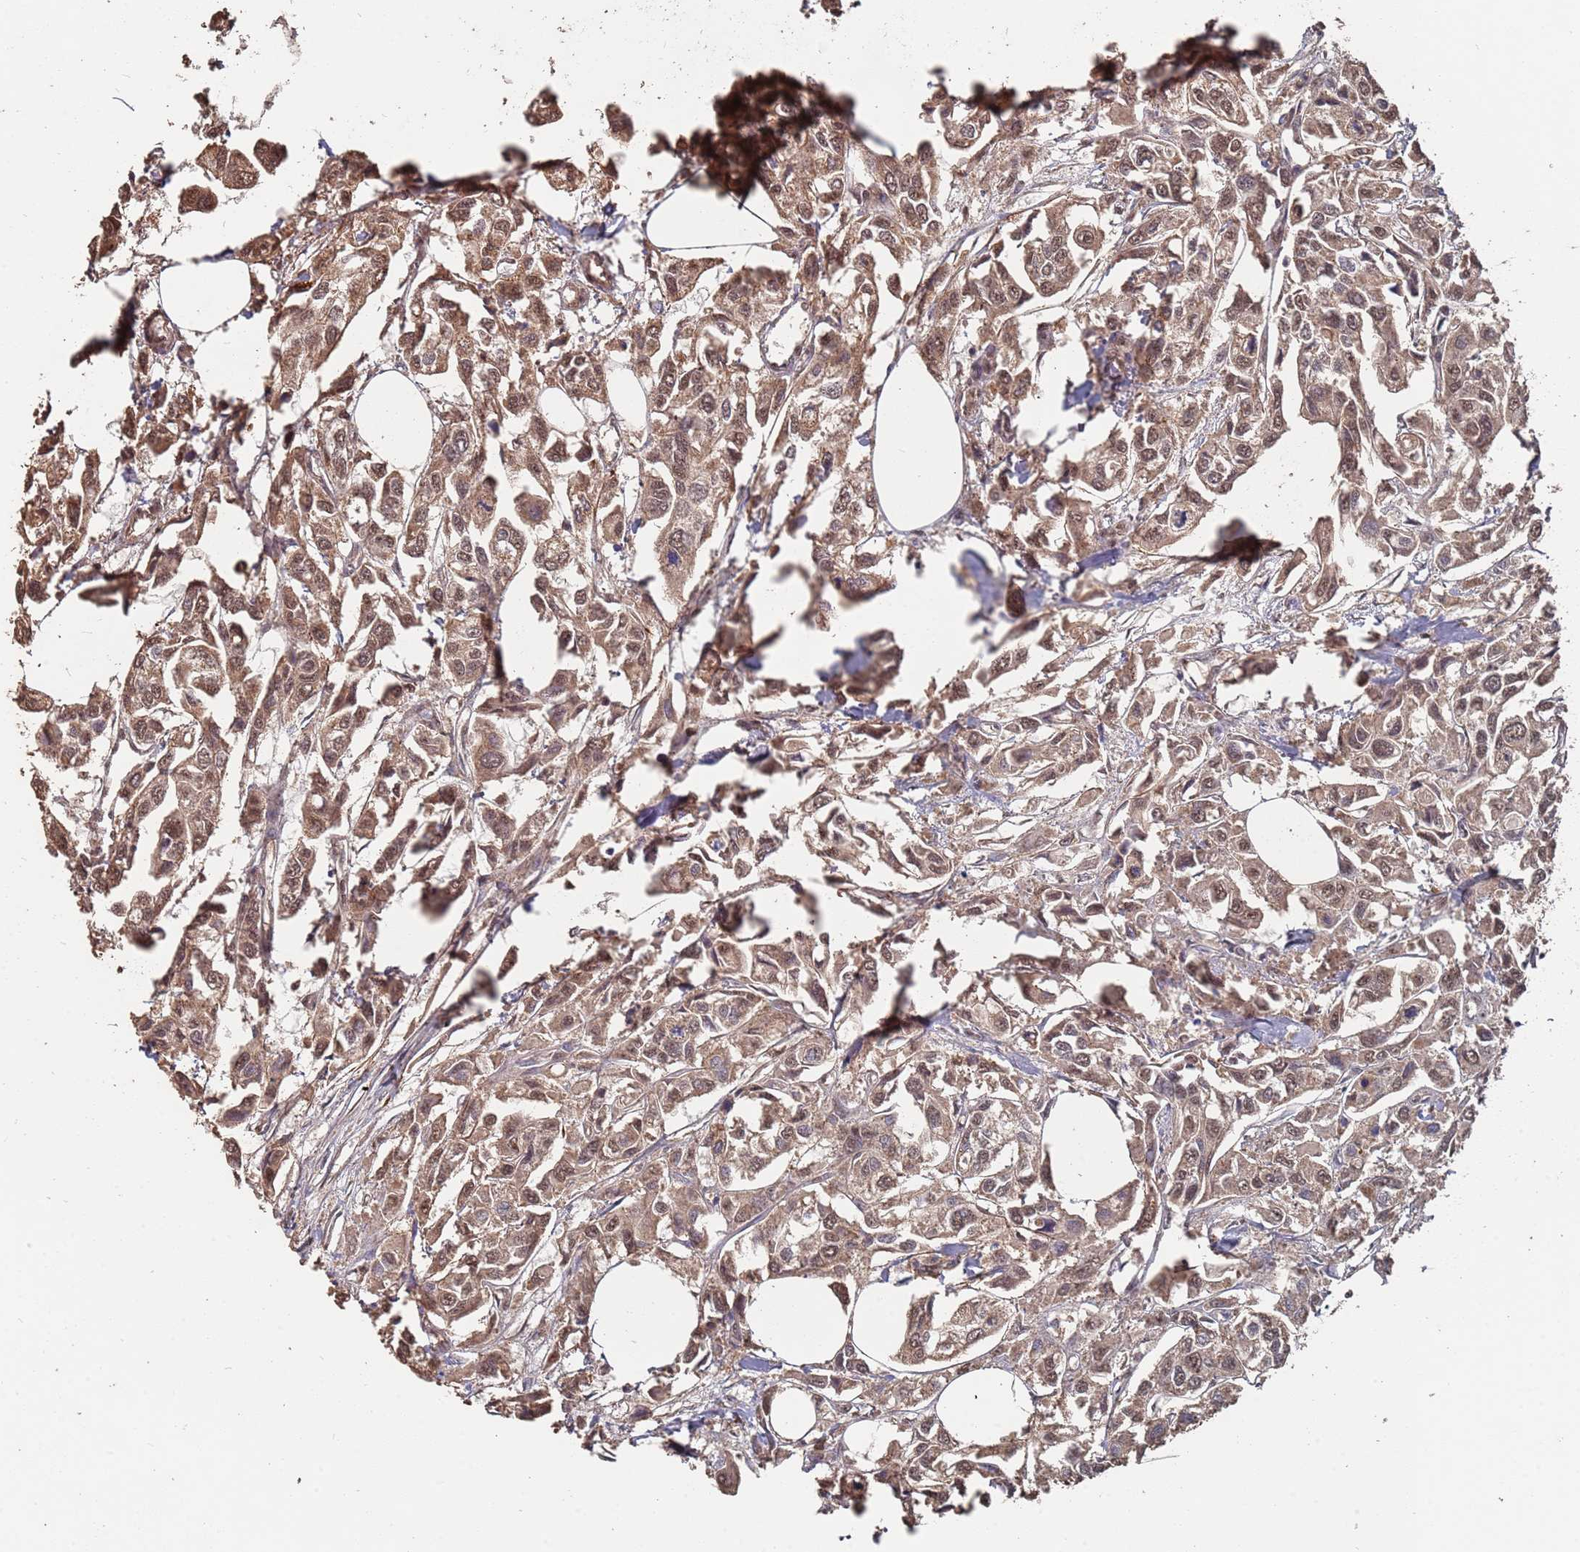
{"staining": {"intensity": "moderate", "quantity": ">75%", "location": "cytoplasmic/membranous,nuclear"}, "tissue": "urothelial cancer", "cell_type": "Tumor cells", "image_type": "cancer", "snomed": [{"axis": "morphology", "description": "Urothelial carcinoma, High grade"}, {"axis": "topography", "description": "Urinary bladder"}], "caption": "DAB (3,3'-diaminobenzidine) immunohistochemical staining of urothelial cancer reveals moderate cytoplasmic/membranous and nuclear protein positivity in approximately >75% of tumor cells. (Stains: DAB (3,3'-diaminobenzidine) in brown, nuclei in blue, Microscopy: brightfield microscopy at high magnification).", "gene": "PRORP", "patient": {"sex": "male", "age": 67}}